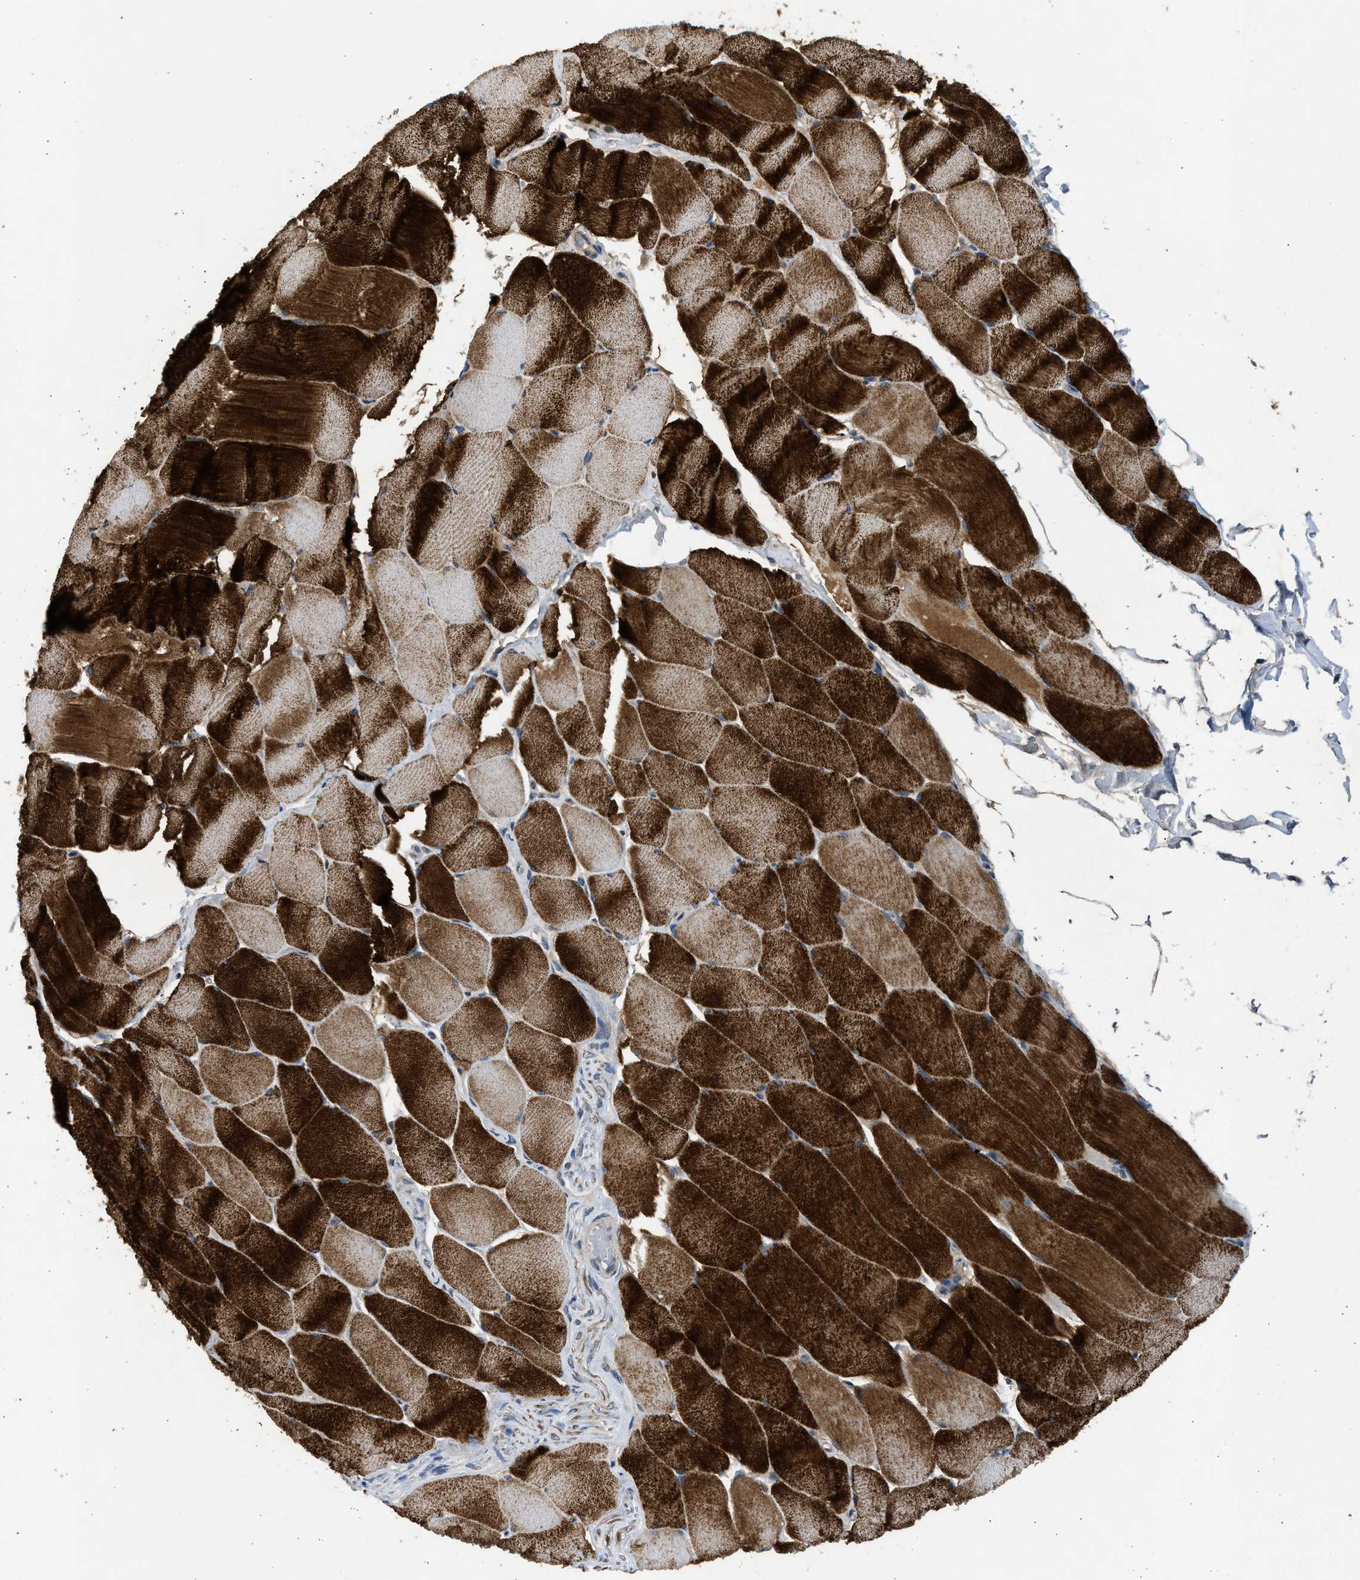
{"staining": {"intensity": "strong", "quantity": ">75%", "location": "cytoplasmic/membranous"}, "tissue": "skeletal muscle", "cell_type": "Myocytes", "image_type": "normal", "snomed": [{"axis": "morphology", "description": "Normal tissue, NOS"}, {"axis": "topography", "description": "Skeletal muscle"}], "caption": "Strong cytoplasmic/membranous staining is identified in about >75% of myocytes in benign skeletal muscle.", "gene": "MAPK7", "patient": {"sex": "male", "age": 62}}